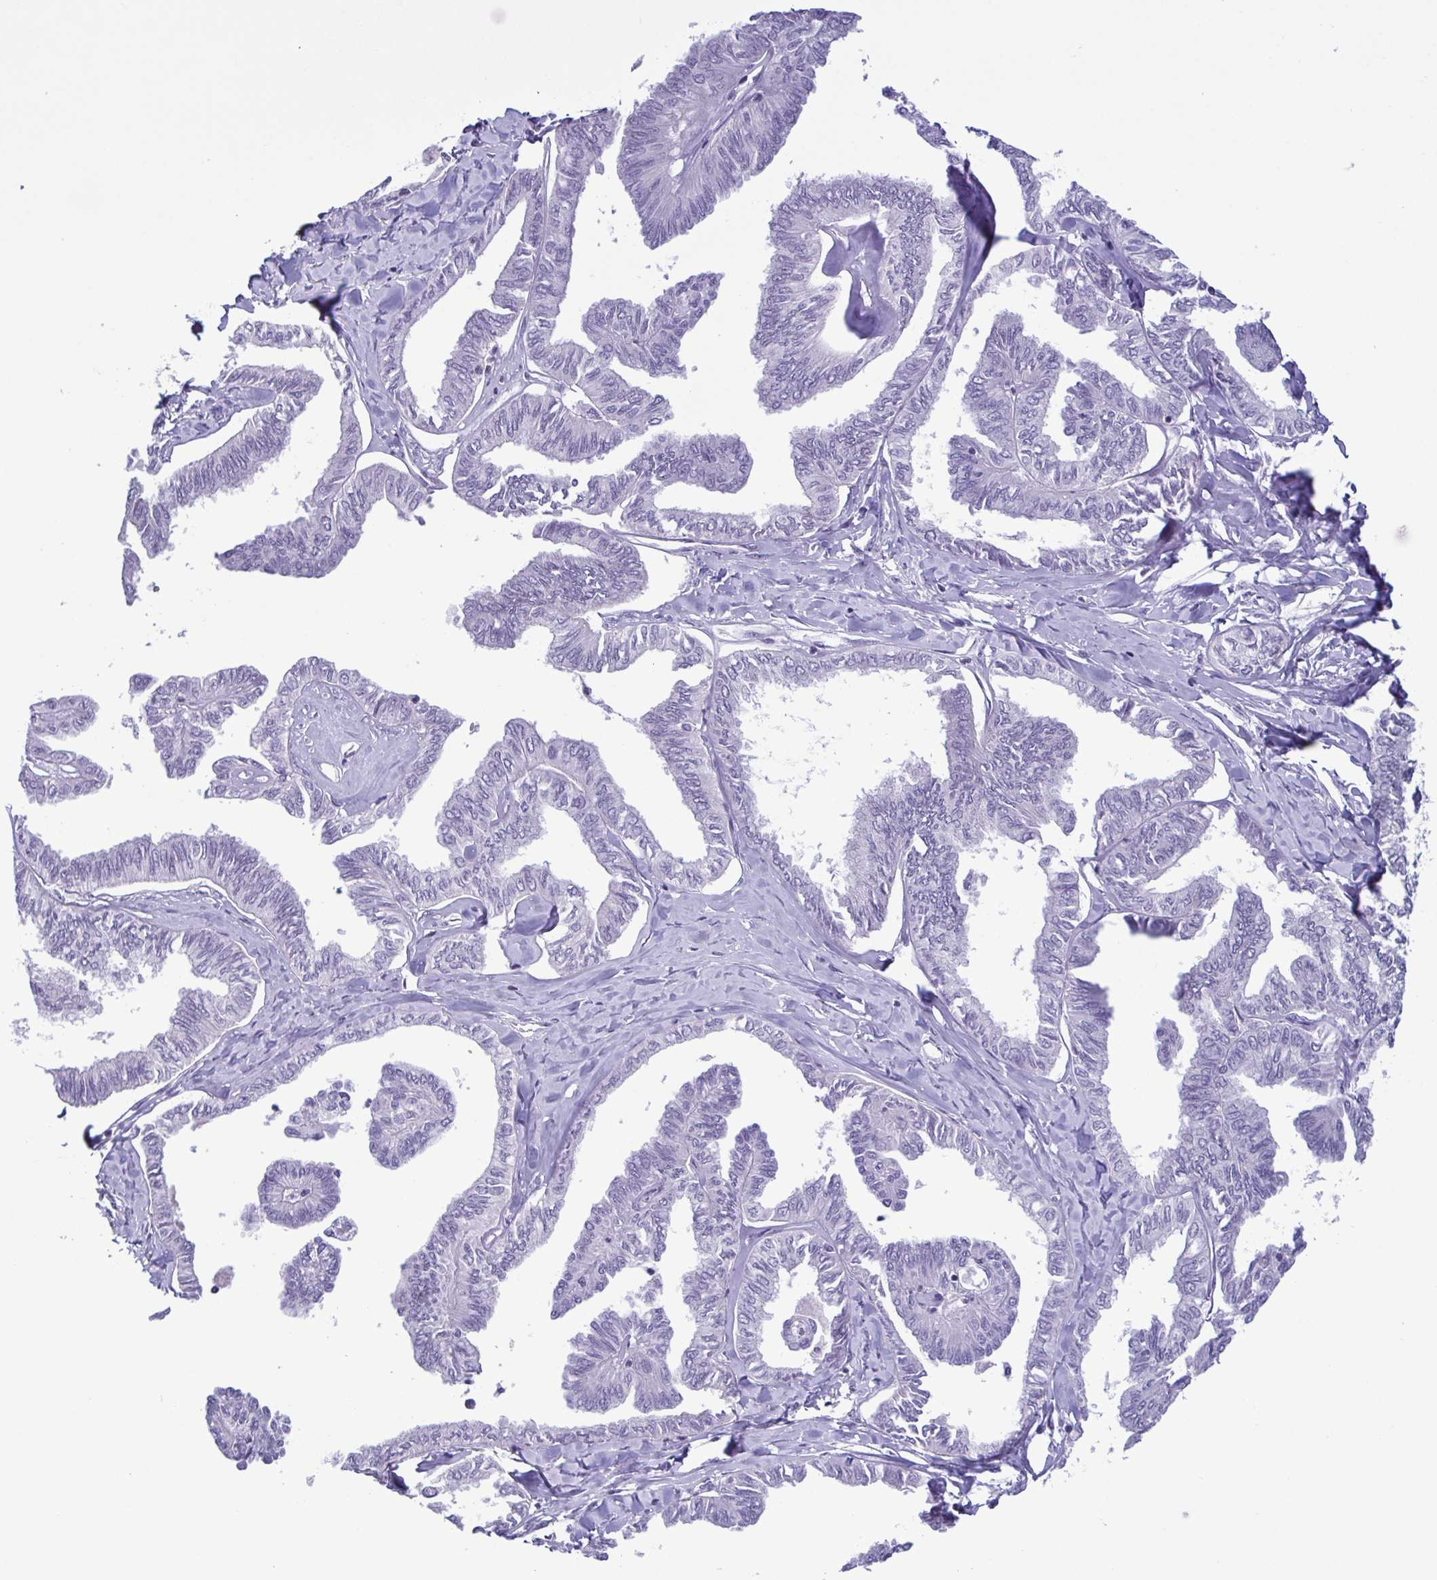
{"staining": {"intensity": "negative", "quantity": "none", "location": "none"}, "tissue": "ovarian cancer", "cell_type": "Tumor cells", "image_type": "cancer", "snomed": [{"axis": "morphology", "description": "Carcinoma, endometroid"}, {"axis": "topography", "description": "Ovary"}], "caption": "Tumor cells are negative for protein expression in human ovarian endometroid carcinoma. (DAB IHC visualized using brightfield microscopy, high magnification).", "gene": "IRF1", "patient": {"sex": "female", "age": 70}}